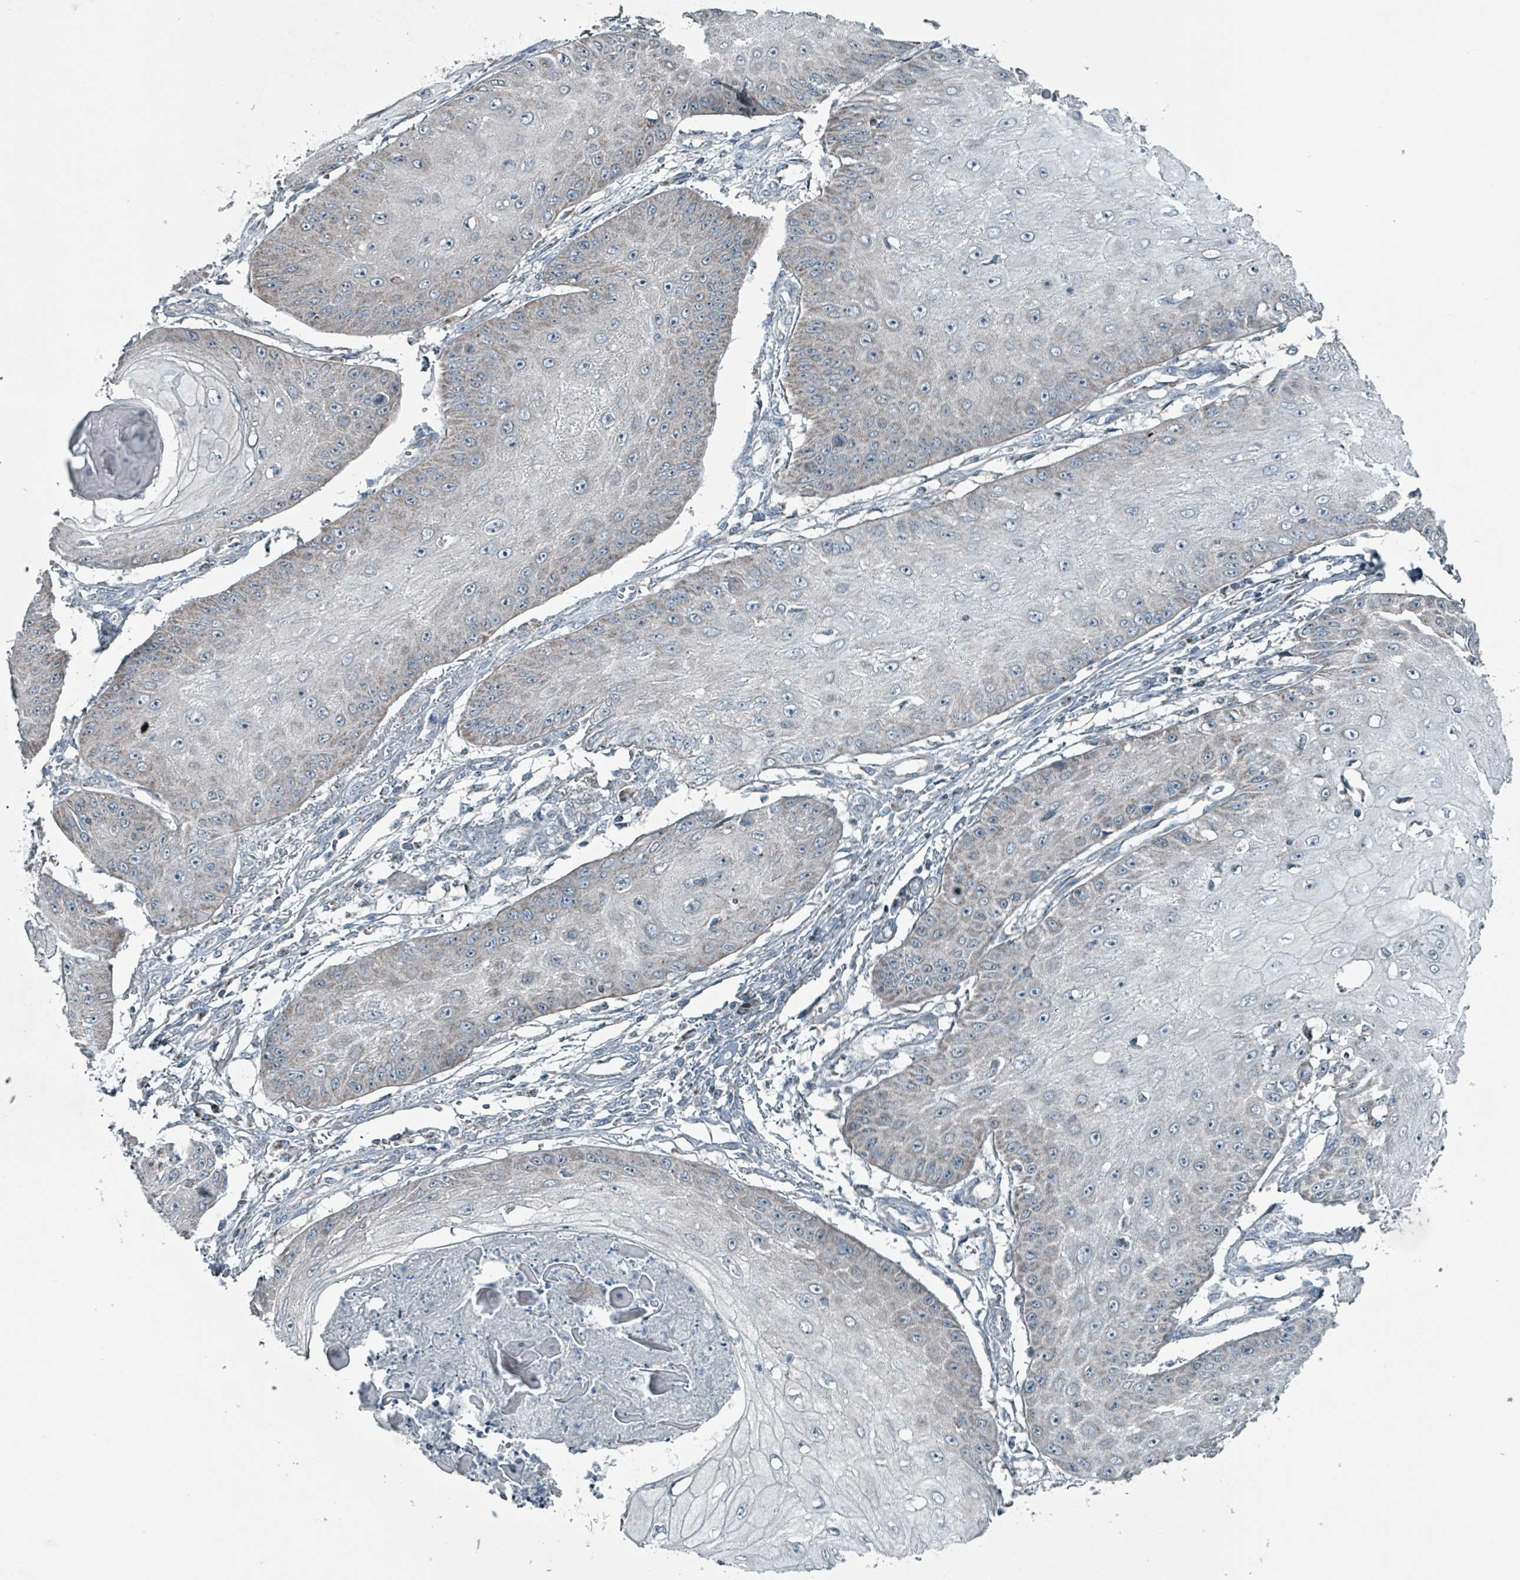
{"staining": {"intensity": "negative", "quantity": "none", "location": "none"}, "tissue": "skin cancer", "cell_type": "Tumor cells", "image_type": "cancer", "snomed": [{"axis": "morphology", "description": "Squamous cell carcinoma, NOS"}, {"axis": "topography", "description": "Skin"}], "caption": "Immunohistochemistry histopathology image of neoplastic tissue: skin cancer stained with DAB (3,3'-diaminobenzidine) exhibits no significant protein expression in tumor cells.", "gene": "ABHD18", "patient": {"sex": "male", "age": 70}}